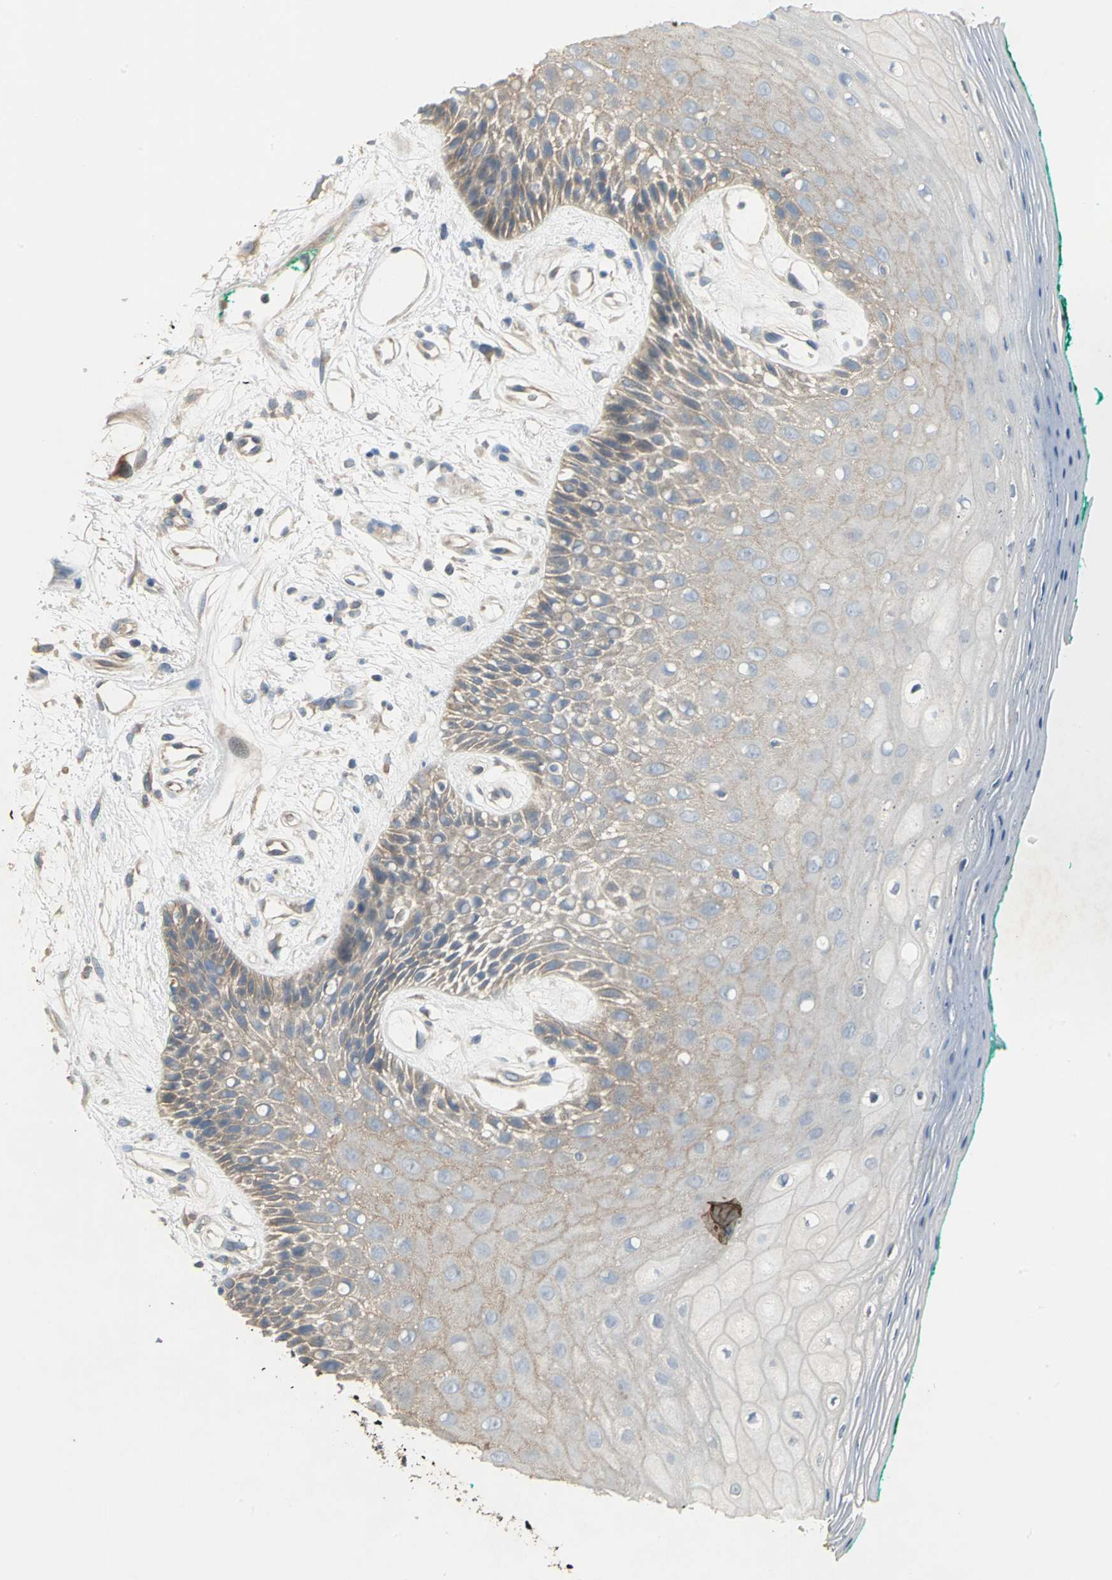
{"staining": {"intensity": "weak", "quantity": ">75%", "location": "cytoplasmic/membranous"}, "tissue": "oral mucosa", "cell_type": "Squamous epithelial cells", "image_type": "normal", "snomed": [{"axis": "morphology", "description": "Normal tissue, NOS"}, {"axis": "morphology", "description": "Squamous cell carcinoma, NOS"}, {"axis": "topography", "description": "Skeletal muscle"}, {"axis": "topography", "description": "Oral tissue"}, {"axis": "topography", "description": "Head-Neck"}], "caption": "The immunohistochemical stain highlights weak cytoplasmic/membranous positivity in squamous epithelial cells of unremarkable oral mucosa. The protein of interest is stained brown, and the nuclei are stained in blue (DAB IHC with brightfield microscopy, high magnification).", "gene": "MET", "patient": {"sex": "female", "age": 84}}